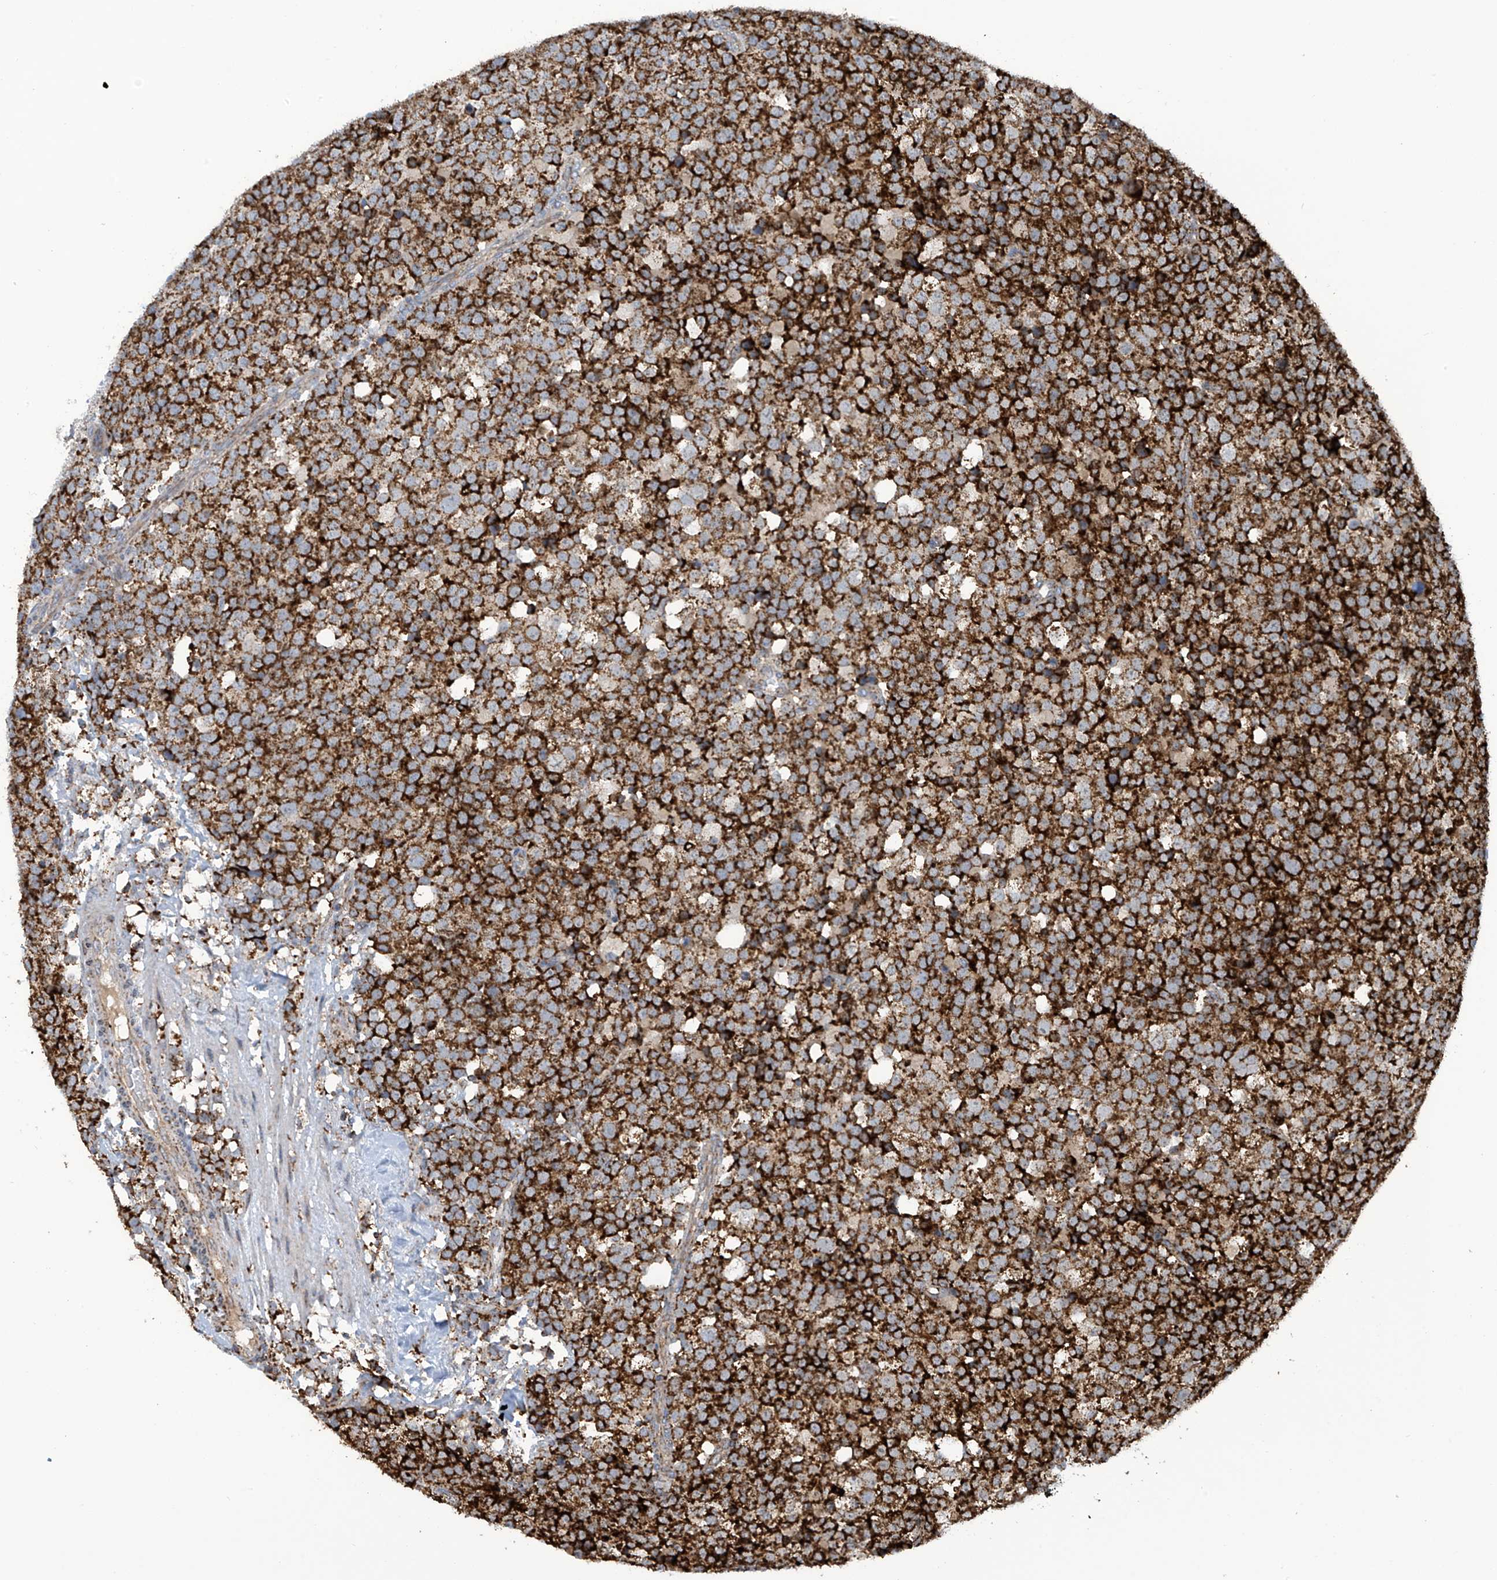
{"staining": {"intensity": "strong", "quantity": ">75%", "location": "cytoplasmic/membranous"}, "tissue": "testis cancer", "cell_type": "Tumor cells", "image_type": "cancer", "snomed": [{"axis": "morphology", "description": "Seminoma, NOS"}, {"axis": "topography", "description": "Testis"}], "caption": "Seminoma (testis) was stained to show a protein in brown. There is high levels of strong cytoplasmic/membranous positivity in about >75% of tumor cells. The protein is stained brown, and the nuclei are stained in blue (DAB IHC with brightfield microscopy, high magnification).", "gene": "COX10", "patient": {"sex": "male", "age": 71}}